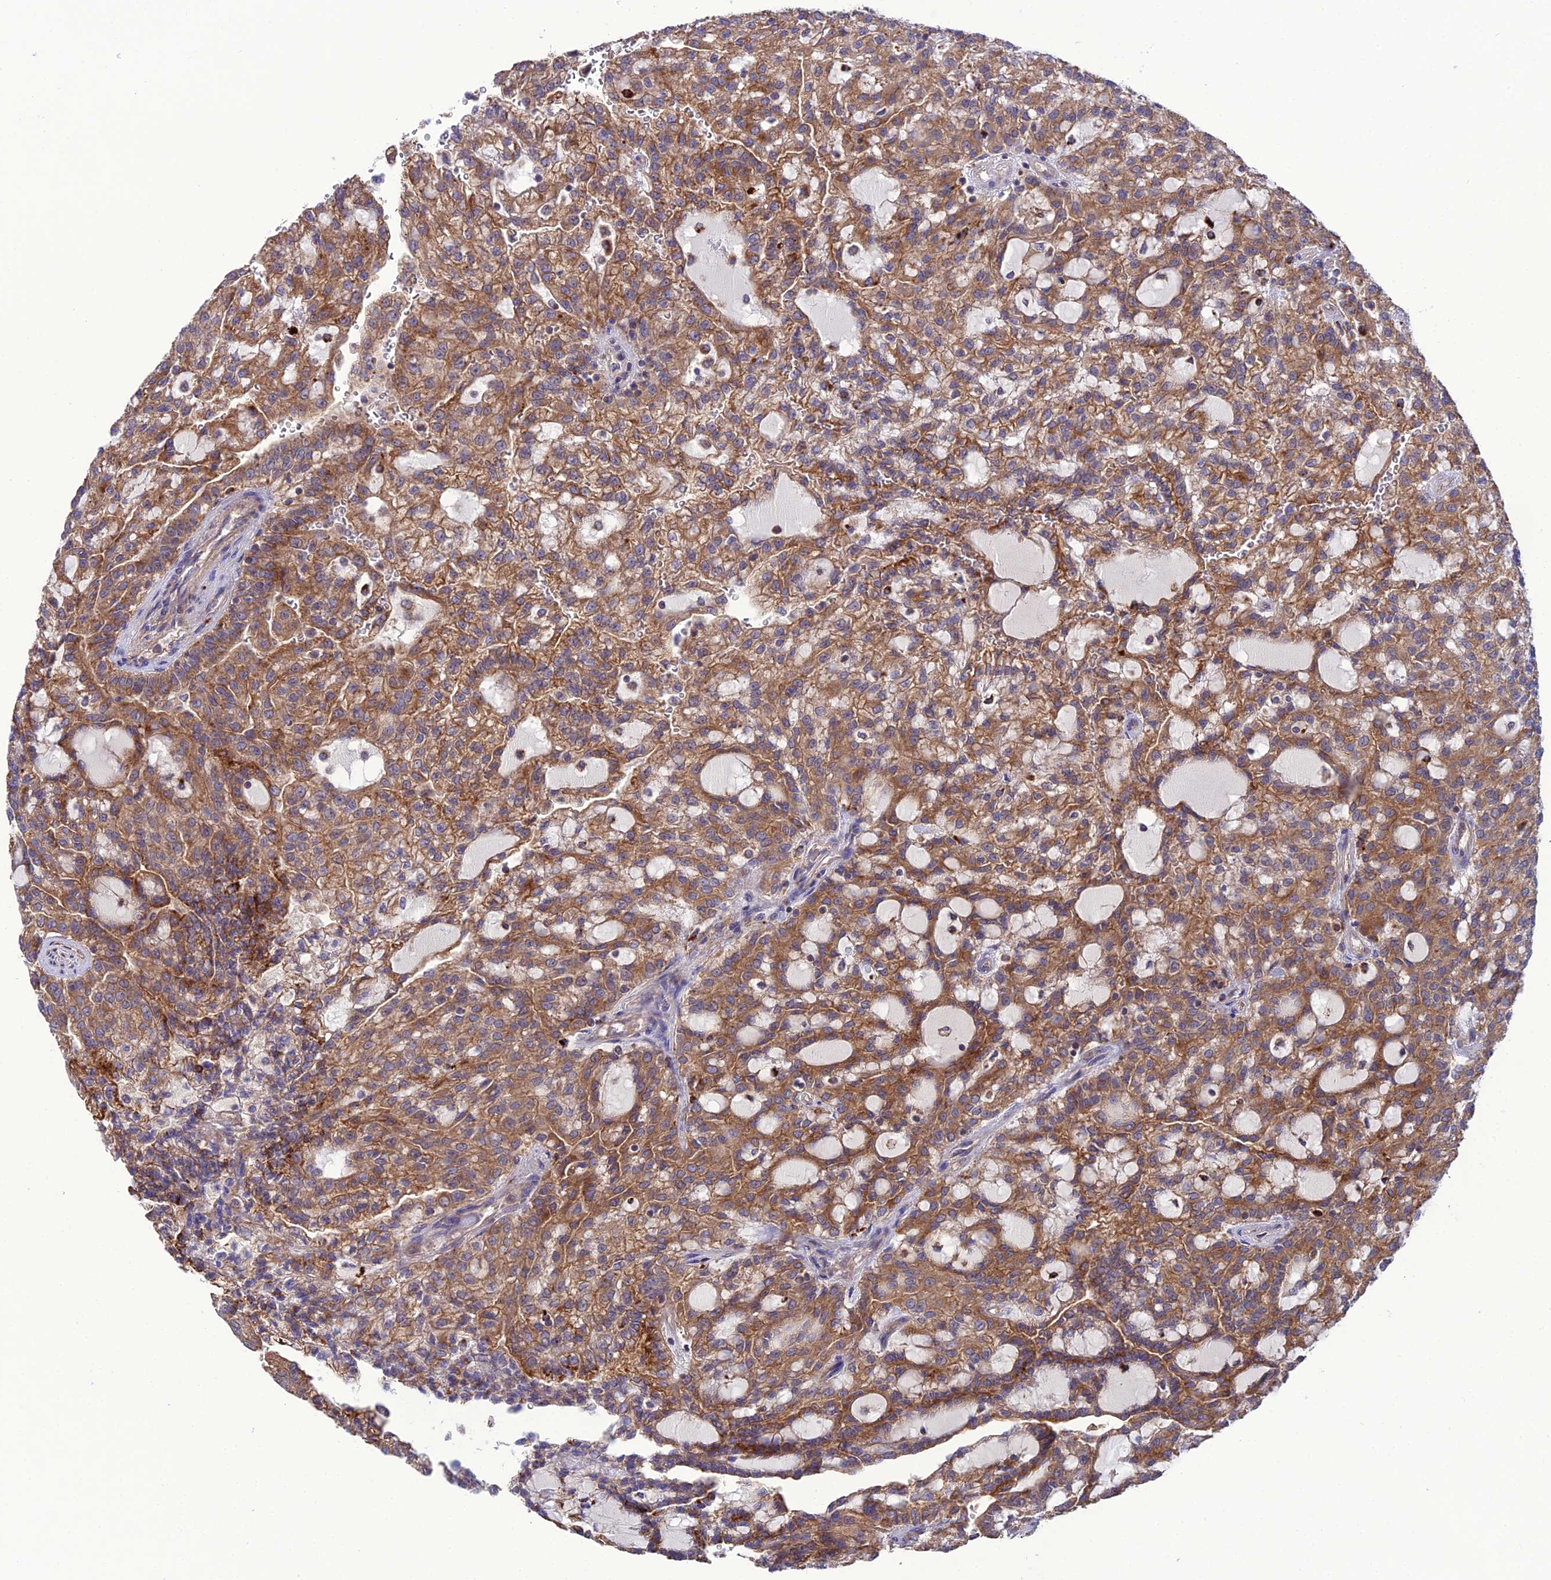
{"staining": {"intensity": "moderate", "quantity": ">75%", "location": "cytoplasmic/membranous"}, "tissue": "renal cancer", "cell_type": "Tumor cells", "image_type": "cancer", "snomed": [{"axis": "morphology", "description": "Adenocarcinoma, NOS"}, {"axis": "topography", "description": "Kidney"}], "caption": "The immunohistochemical stain shows moderate cytoplasmic/membranous positivity in tumor cells of renal cancer (adenocarcinoma) tissue.", "gene": "PPIL3", "patient": {"sex": "male", "age": 63}}